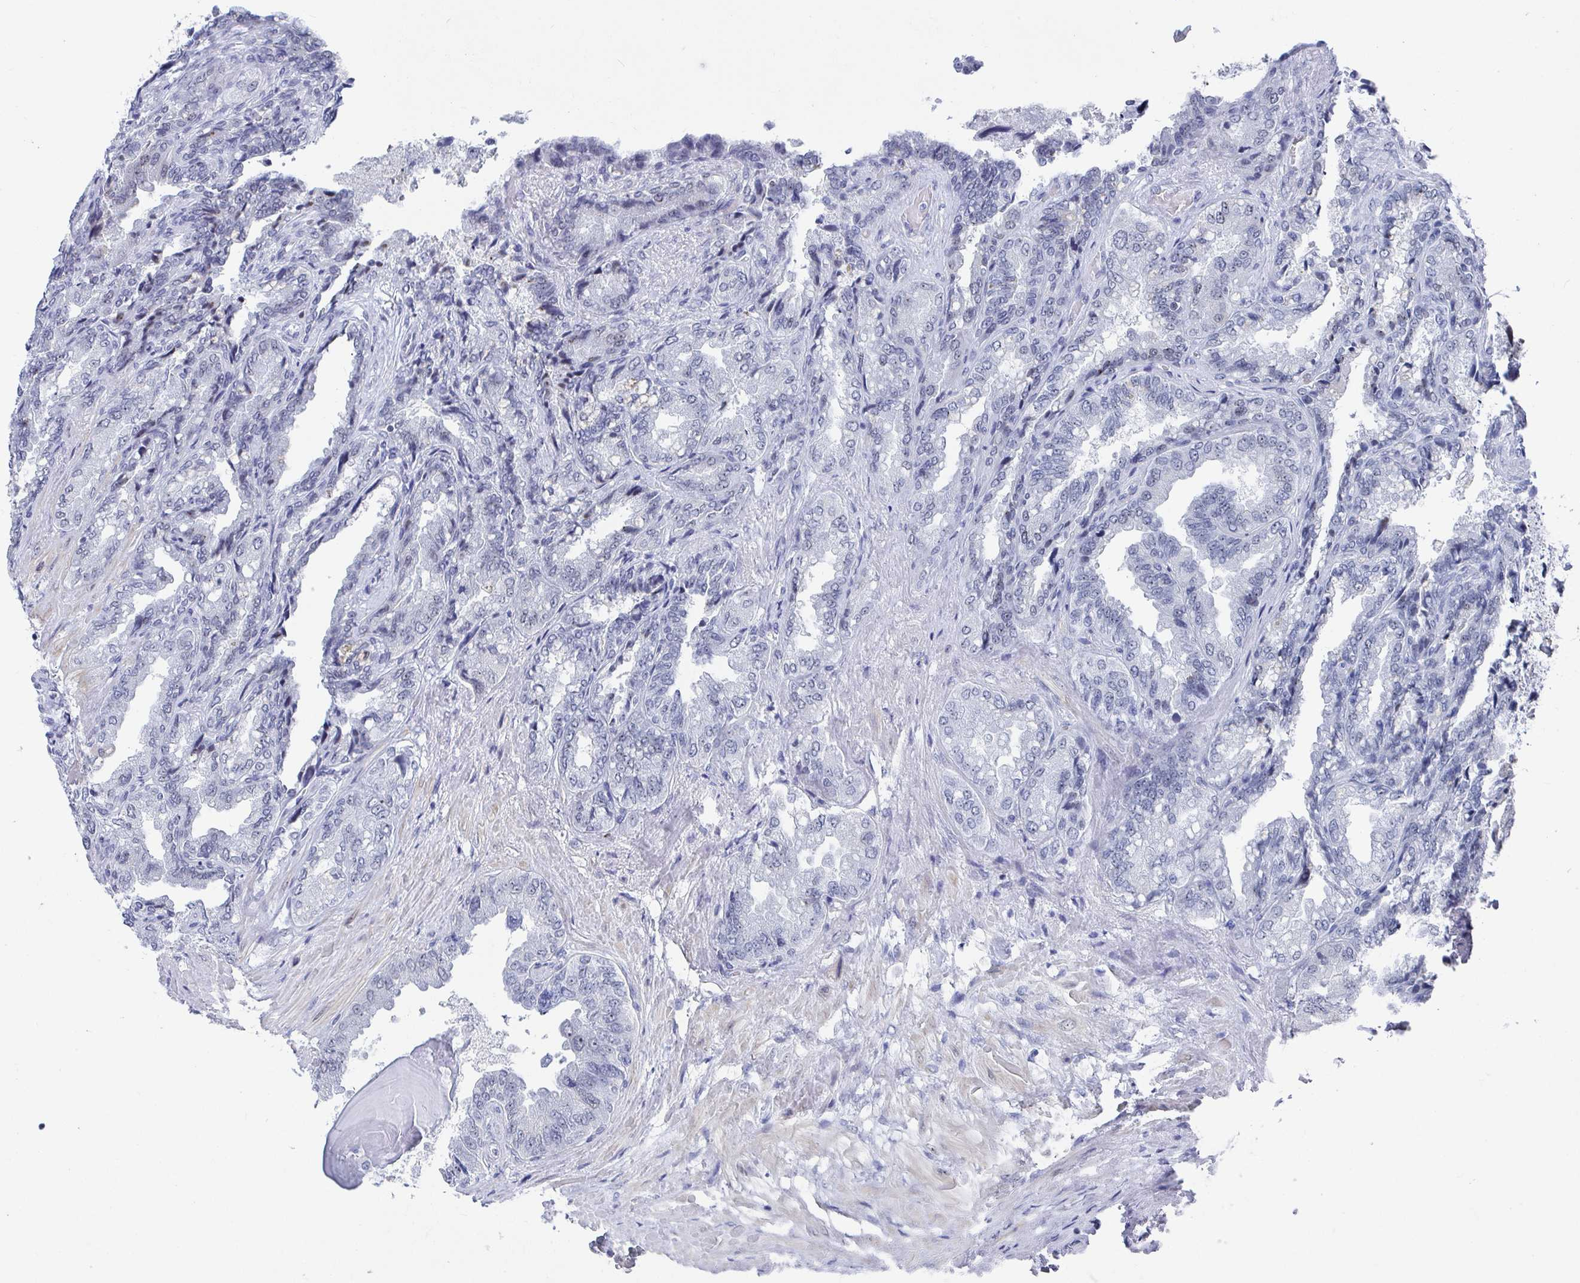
{"staining": {"intensity": "moderate", "quantity": "25%-75%", "location": "nuclear"}, "tissue": "seminal vesicle", "cell_type": "Glandular cells", "image_type": "normal", "snomed": [{"axis": "morphology", "description": "Normal tissue, NOS"}, {"axis": "topography", "description": "Seminal veicle"}], "caption": "Immunohistochemical staining of unremarkable seminal vesicle shows 25%-75% levels of moderate nuclear protein positivity in about 25%-75% of glandular cells.", "gene": "SIRT7", "patient": {"sex": "male", "age": 68}}